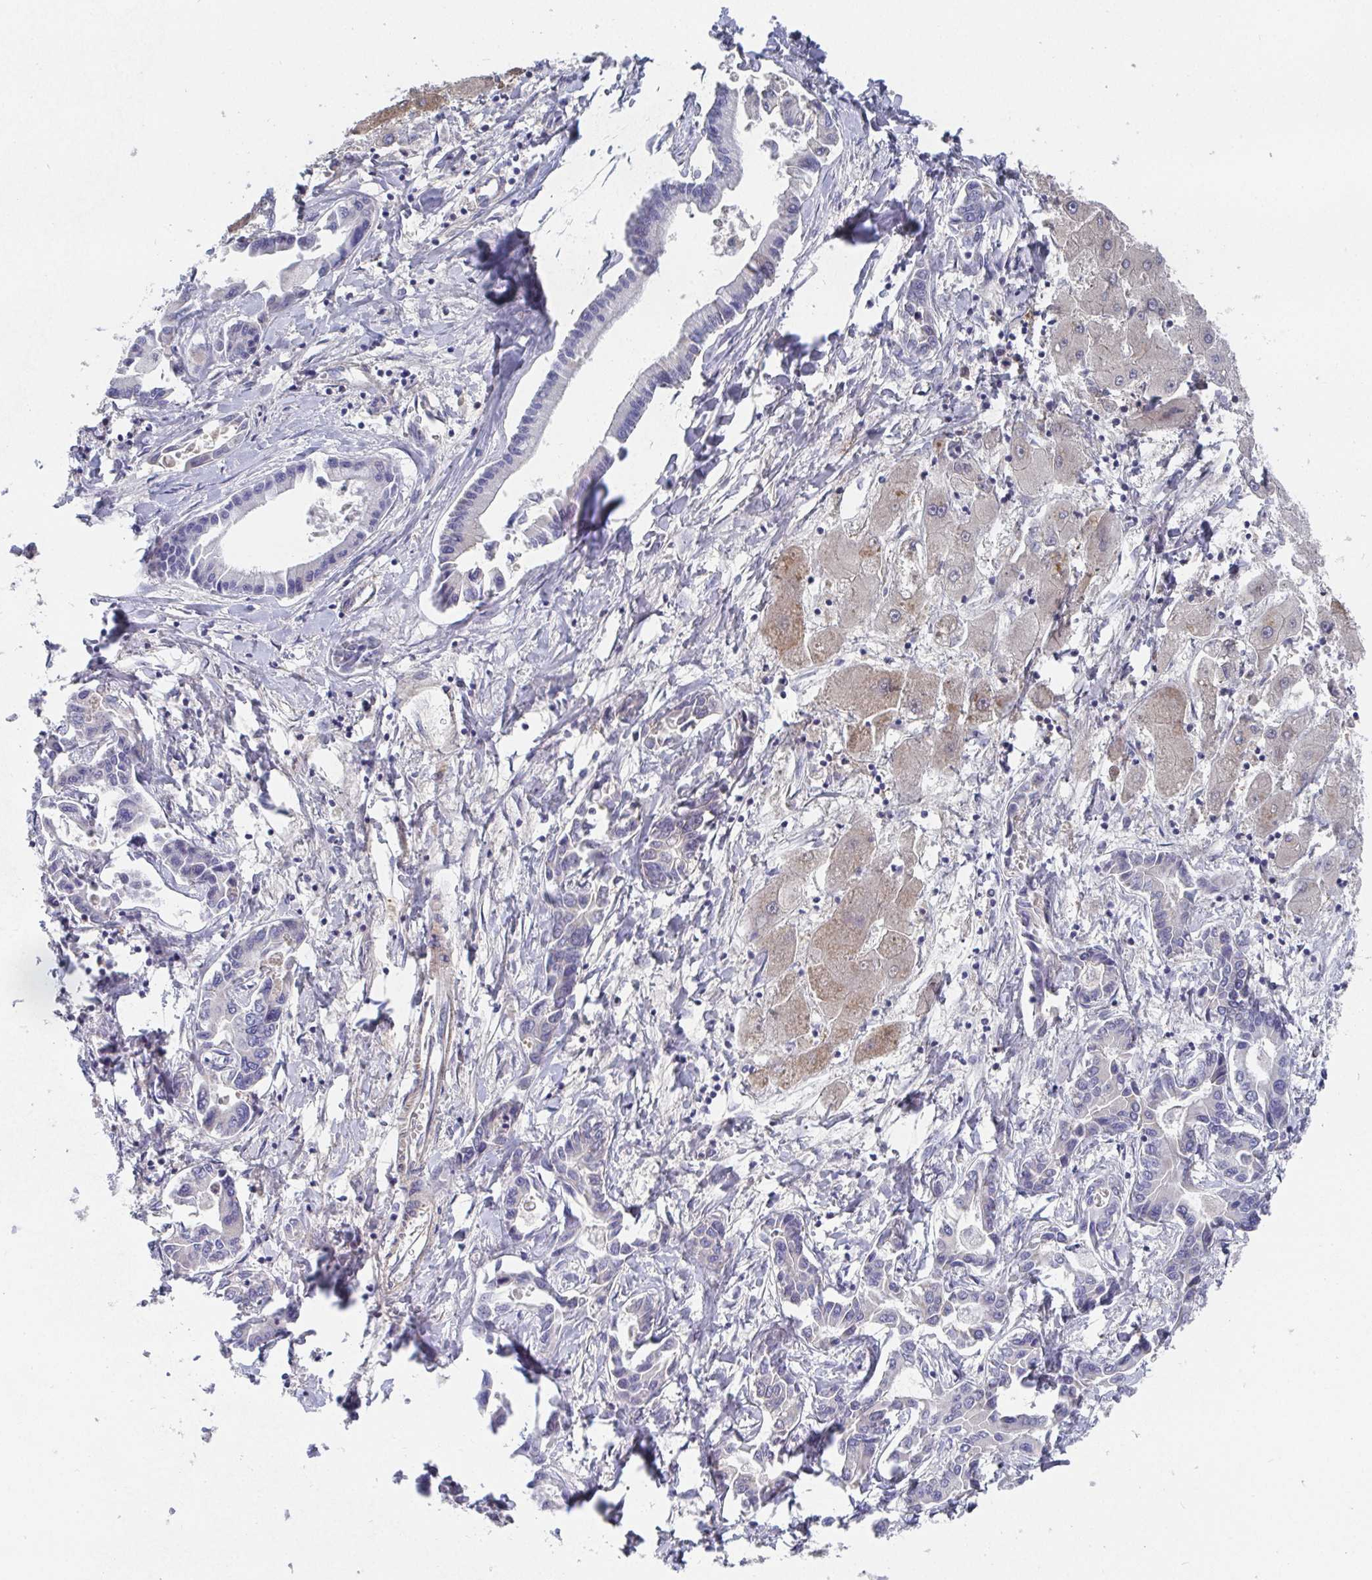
{"staining": {"intensity": "negative", "quantity": "none", "location": "none"}, "tissue": "liver cancer", "cell_type": "Tumor cells", "image_type": "cancer", "snomed": [{"axis": "morphology", "description": "Cholangiocarcinoma"}, {"axis": "topography", "description": "Liver"}], "caption": "Immunohistochemical staining of human liver cancer reveals no significant expression in tumor cells.", "gene": "ATP5F1C", "patient": {"sex": "male", "age": 66}}